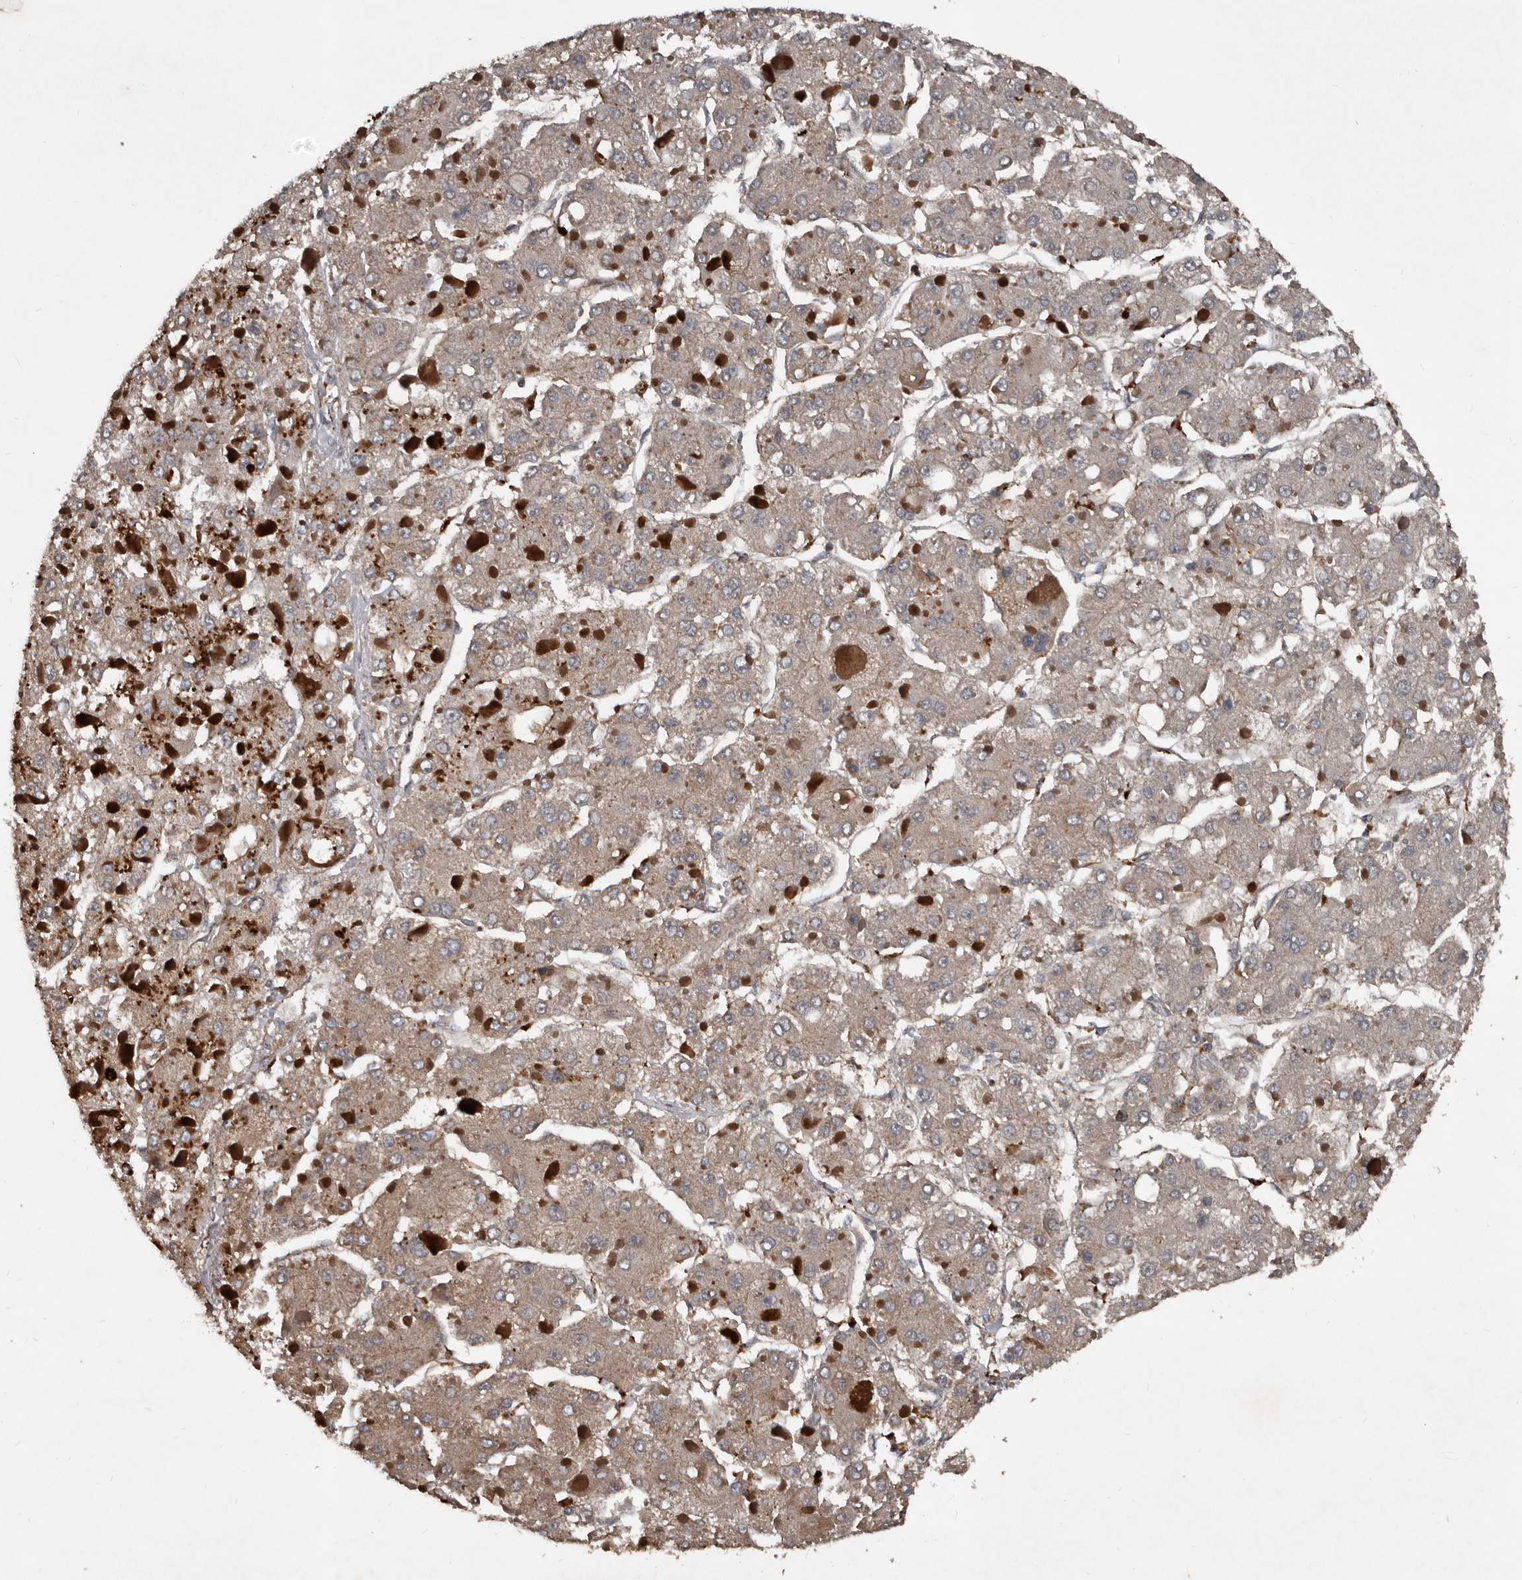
{"staining": {"intensity": "weak", "quantity": "25%-75%", "location": "cytoplasmic/membranous"}, "tissue": "liver cancer", "cell_type": "Tumor cells", "image_type": "cancer", "snomed": [{"axis": "morphology", "description": "Carcinoma, Hepatocellular, NOS"}, {"axis": "topography", "description": "Liver"}], "caption": "The photomicrograph reveals a brown stain indicating the presence of a protein in the cytoplasmic/membranous of tumor cells in liver cancer.", "gene": "GREB1", "patient": {"sex": "female", "age": 73}}